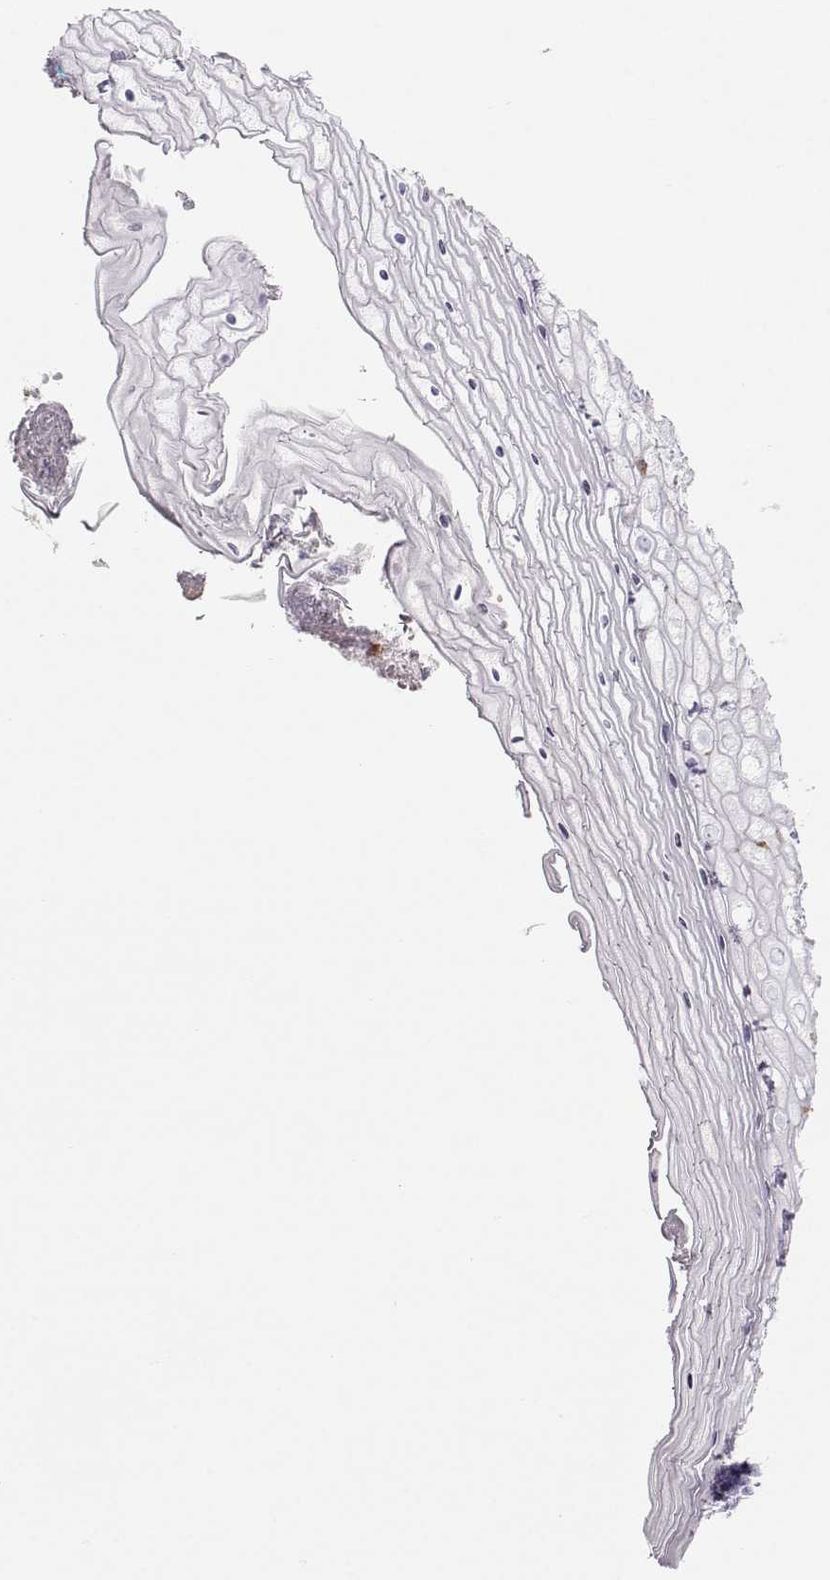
{"staining": {"intensity": "negative", "quantity": "none", "location": "none"}, "tissue": "vagina", "cell_type": "Squamous epithelial cells", "image_type": "normal", "snomed": [{"axis": "morphology", "description": "Normal tissue, NOS"}, {"axis": "topography", "description": "Vagina"}], "caption": "DAB immunohistochemical staining of benign vagina reveals no significant expression in squamous epithelial cells. (Stains: DAB (3,3'-diaminobenzidine) immunohistochemistry (IHC) with hematoxylin counter stain, Microscopy: brightfield microscopy at high magnification).", "gene": "ZBTB32", "patient": {"sex": "female", "age": 47}}